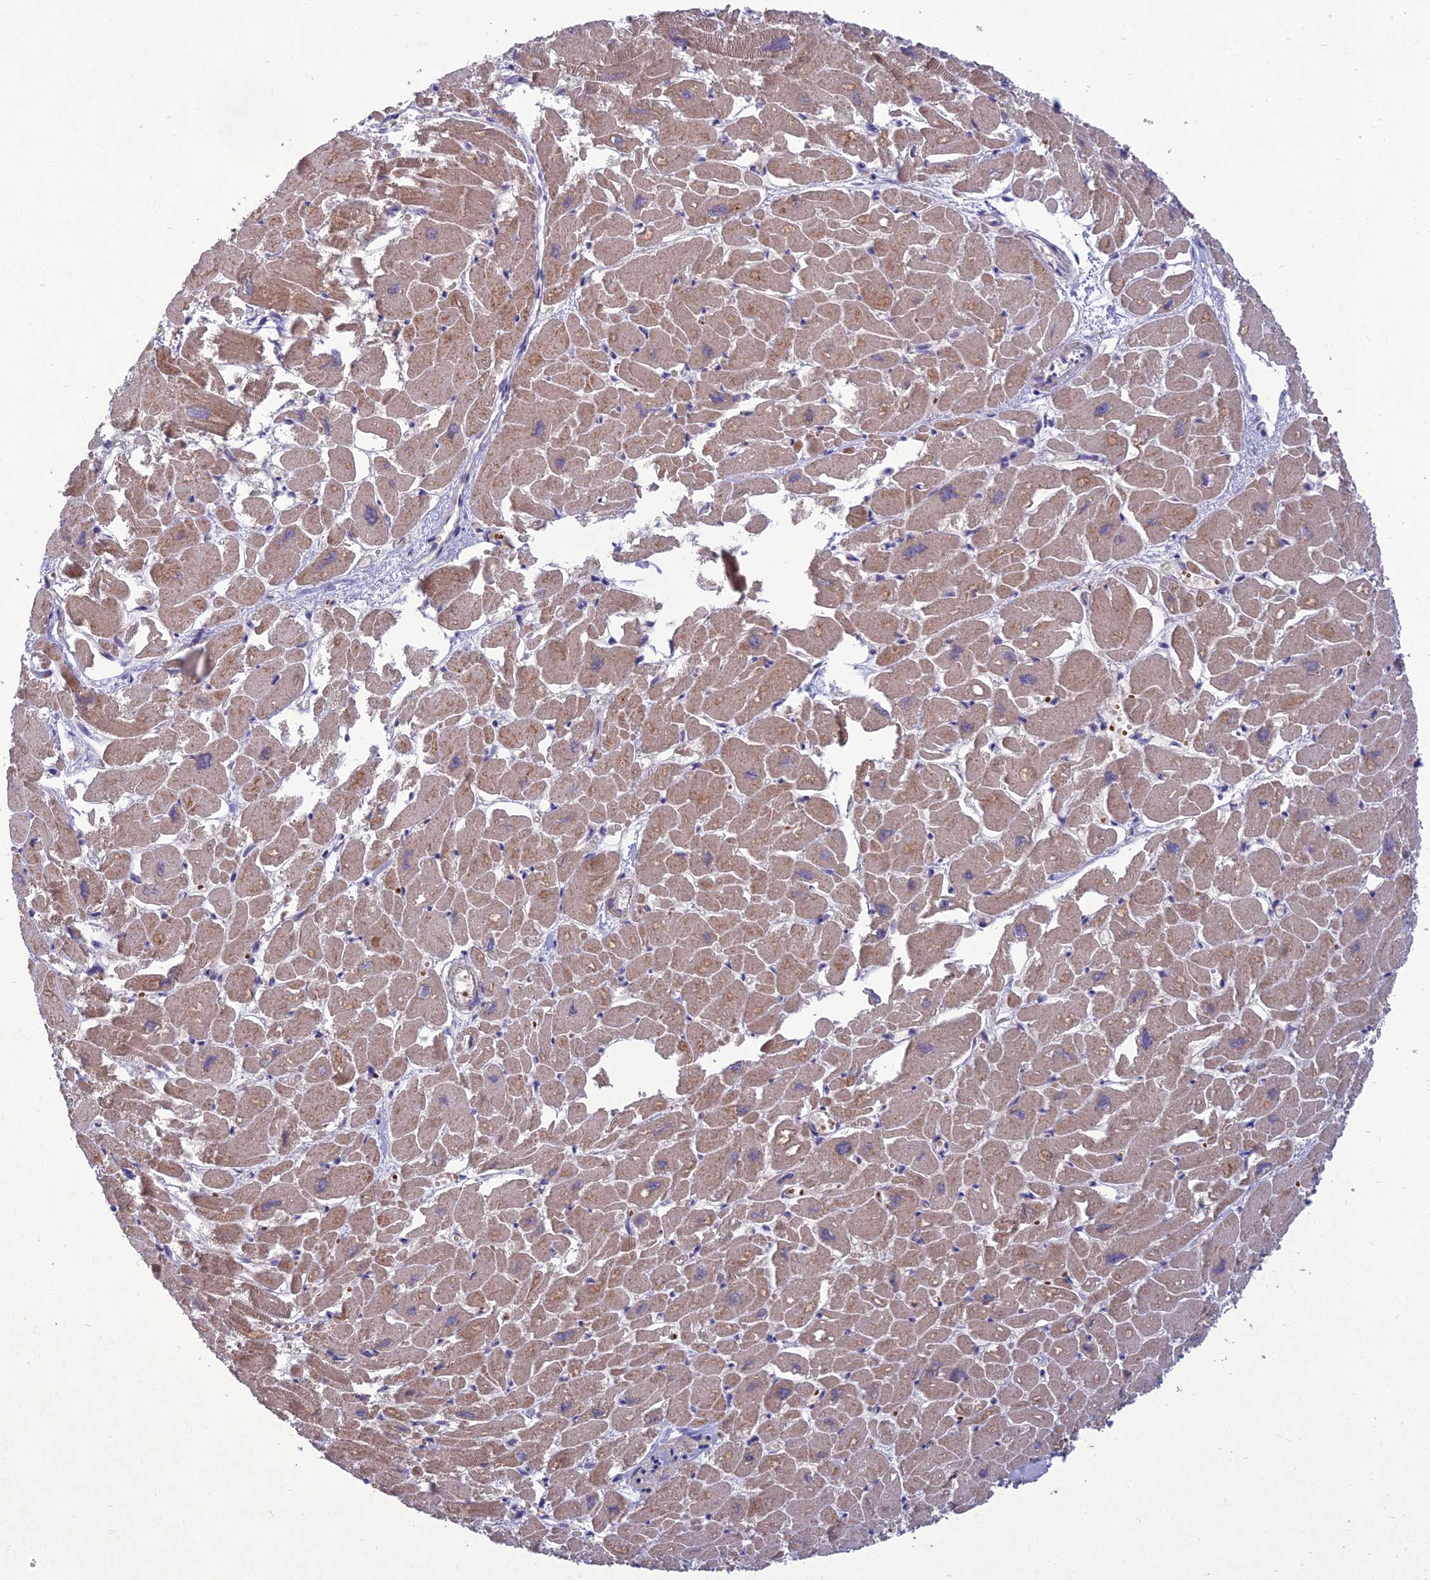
{"staining": {"intensity": "moderate", "quantity": ">75%", "location": "cytoplasmic/membranous"}, "tissue": "heart muscle", "cell_type": "Cardiomyocytes", "image_type": "normal", "snomed": [{"axis": "morphology", "description": "Normal tissue, NOS"}, {"axis": "topography", "description": "Heart"}], "caption": "Protein positivity by immunohistochemistry displays moderate cytoplasmic/membranous staining in approximately >75% of cardiomyocytes in unremarkable heart muscle.", "gene": "GIPC1", "patient": {"sex": "male", "age": 54}}